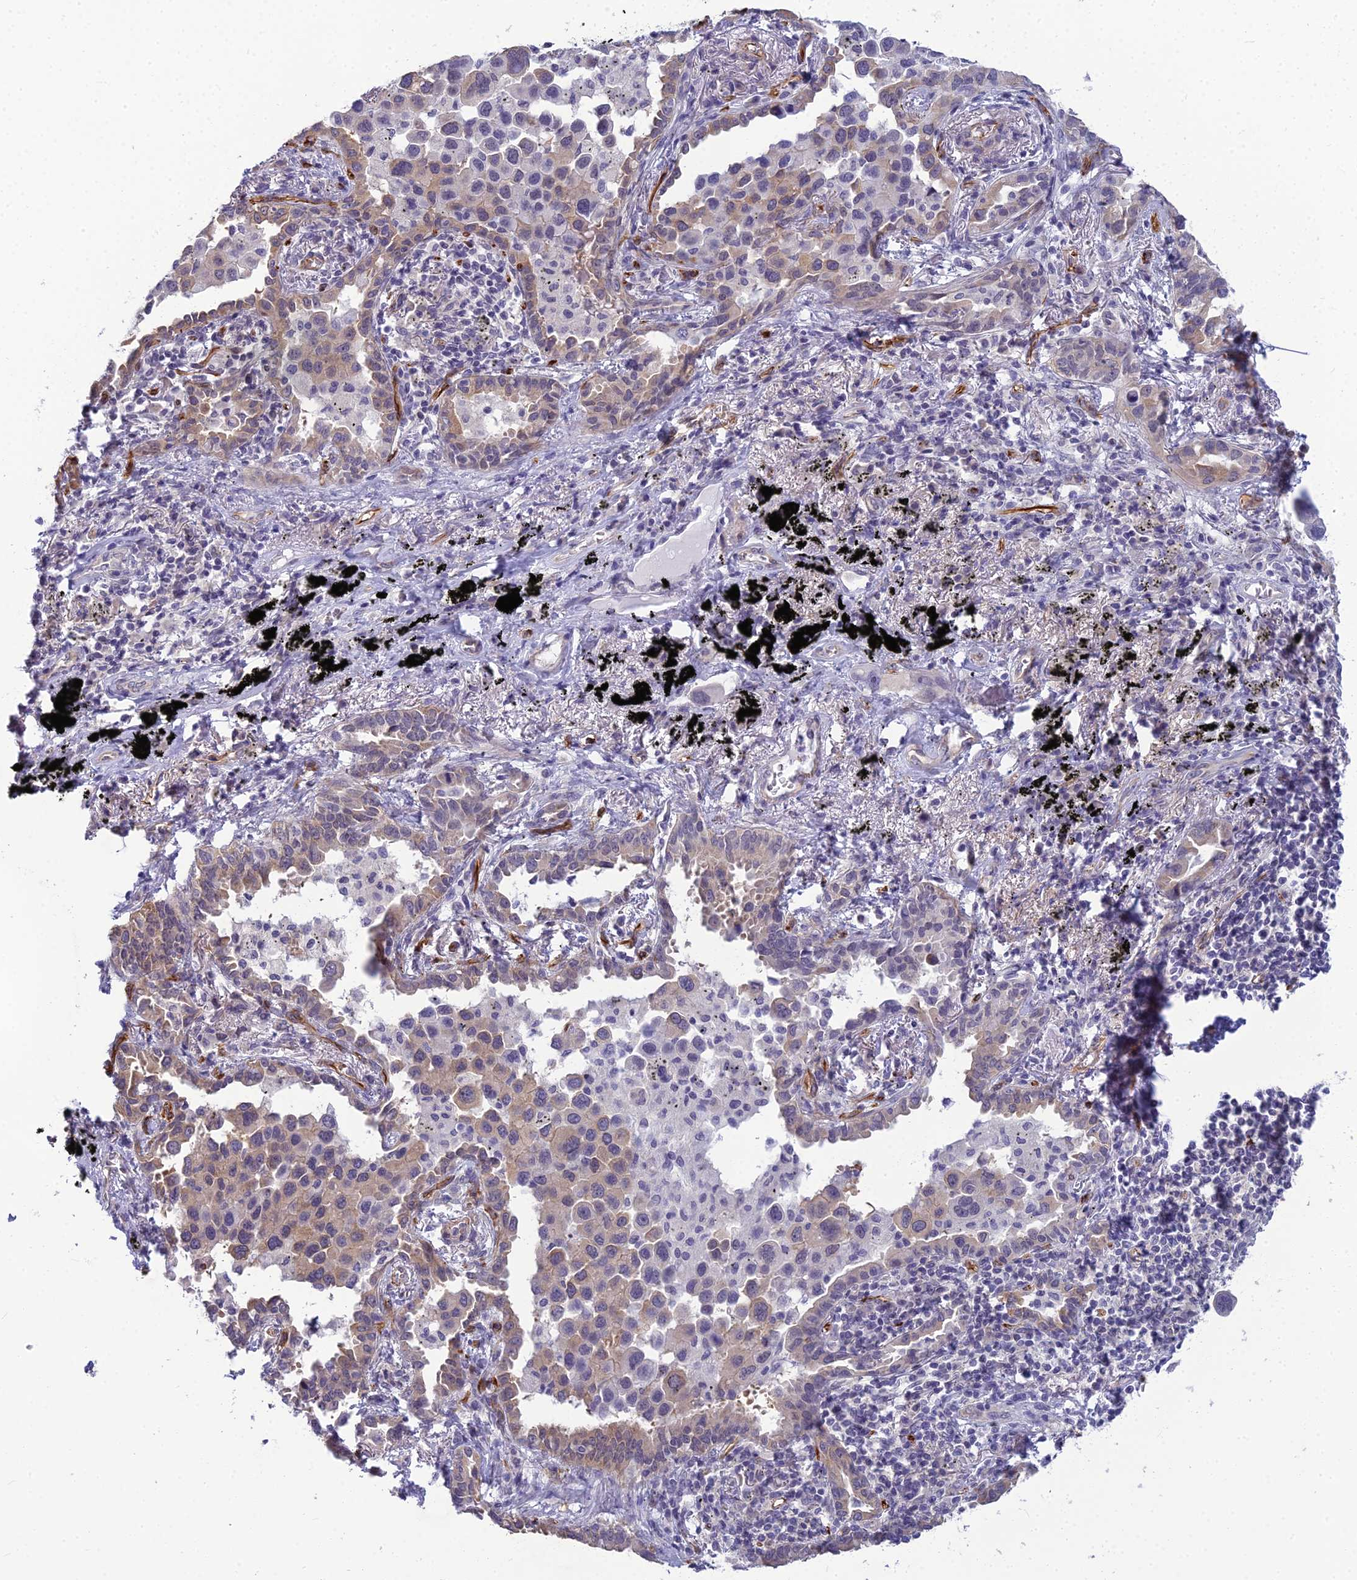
{"staining": {"intensity": "weak", "quantity": "25%-75%", "location": "cytoplasmic/membranous"}, "tissue": "lung cancer", "cell_type": "Tumor cells", "image_type": "cancer", "snomed": [{"axis": "morphology", "description": "Adenocarcinoma, NOS"}, {"axis": "topography", "description": "Lung"}], "caption": "Brown immunohistochemical staining in lung cancer displays weak cytoplasmic/membranous staining in approximately 25%-75% of tumor cells.", "gene": "RGL3", "patient": {"sex": "male", "age": 67}}